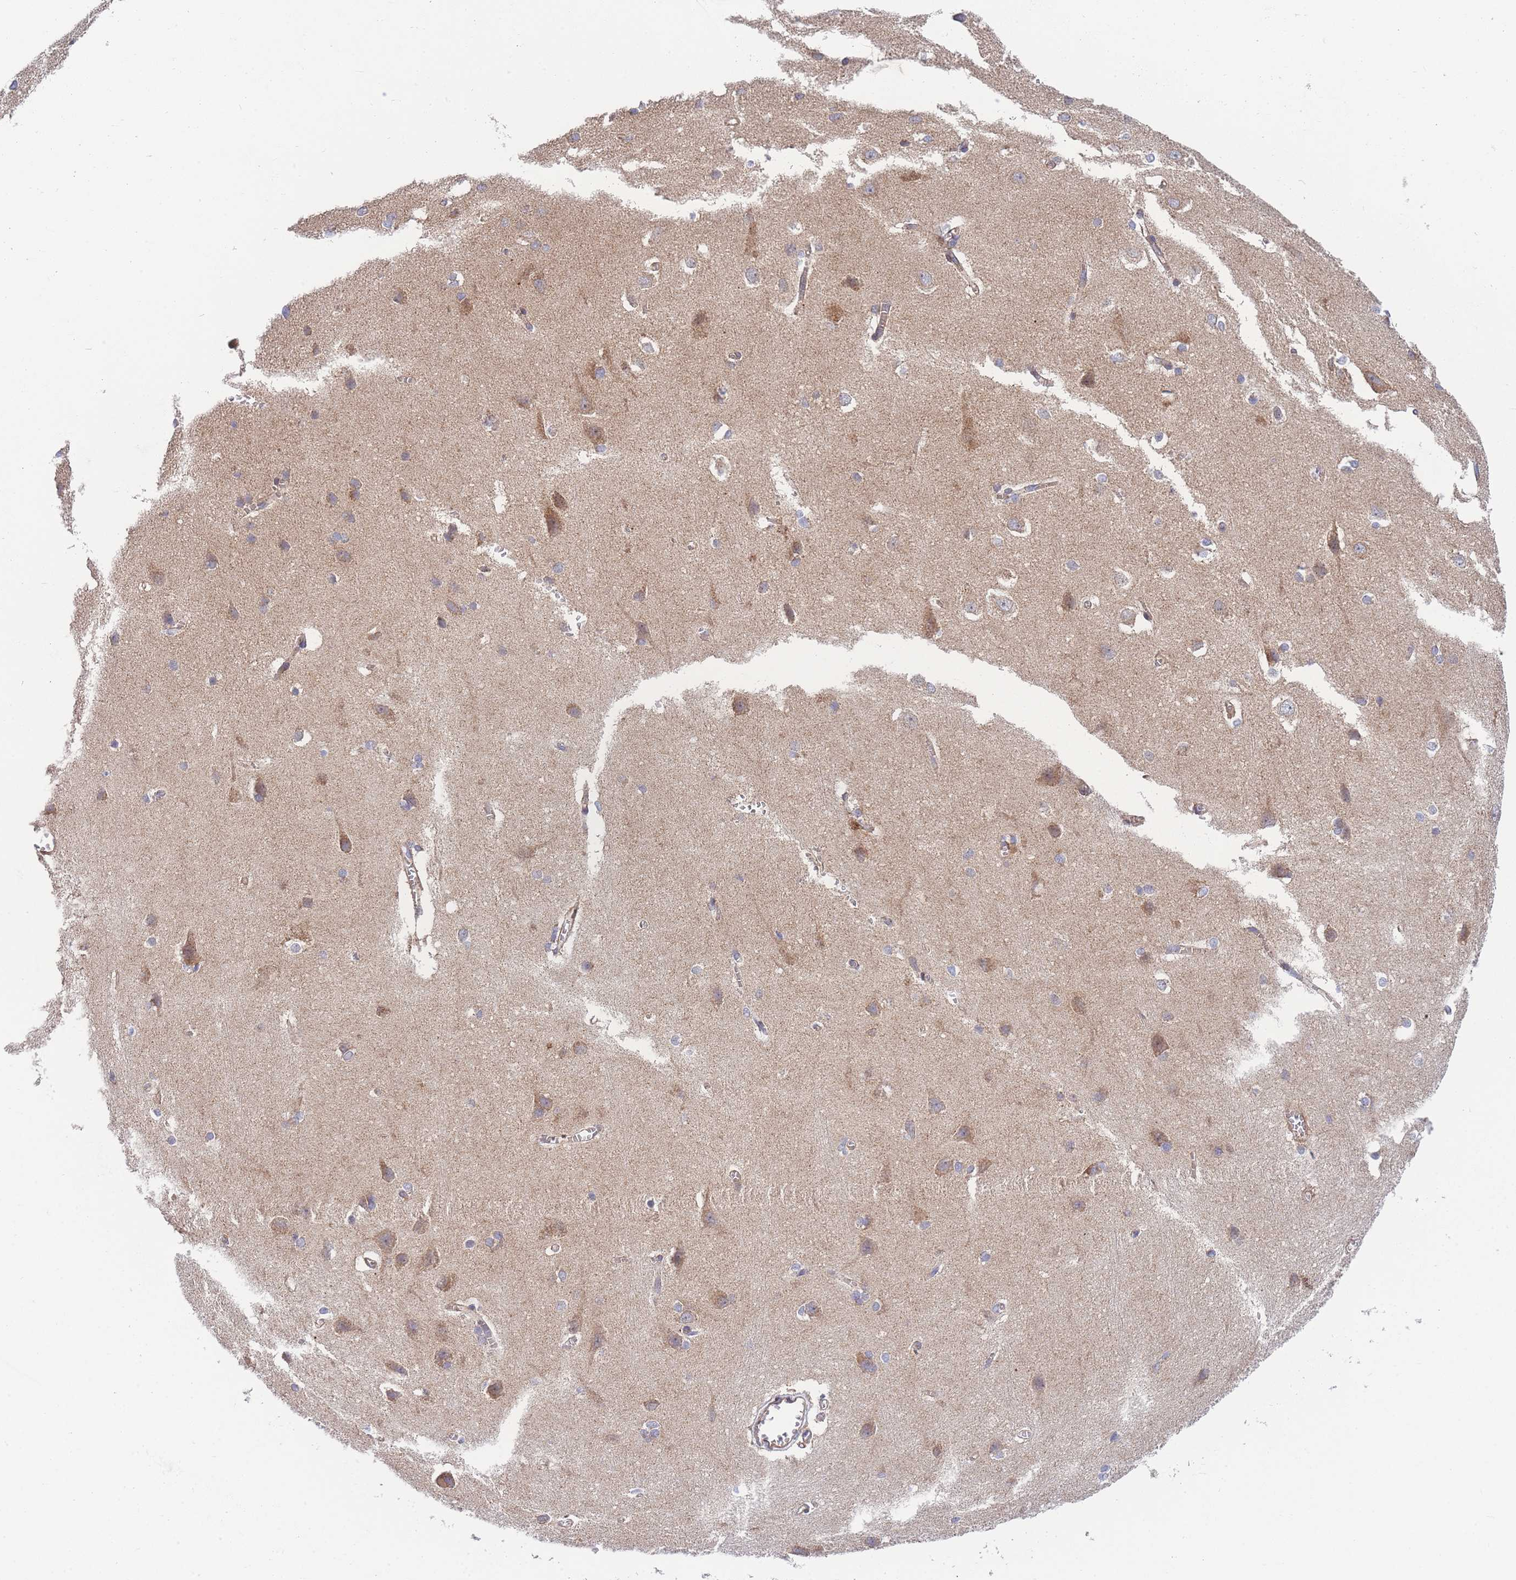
{"staining": {"intensity": "moderate", "quantity": "25%-75%", "location": "cytoplasmic/membranous"}, "tissue": "cerebral cortex", "cell_type": "Endothelial cells", "image_type": "normal", "snomed": [{"axis": "morphology", "description": "Normal tissue, NOS"}, {"axis": "topography", "description": "Cerebral cortex"}], "caption": "Protein analysis of benign cerebral cortex shows moderate cytoplasmic/membranous expression in about 25%-75% of endothelial cells.", "gene": "MTRES1", "patient": {"sex": "male", "age": 37}}